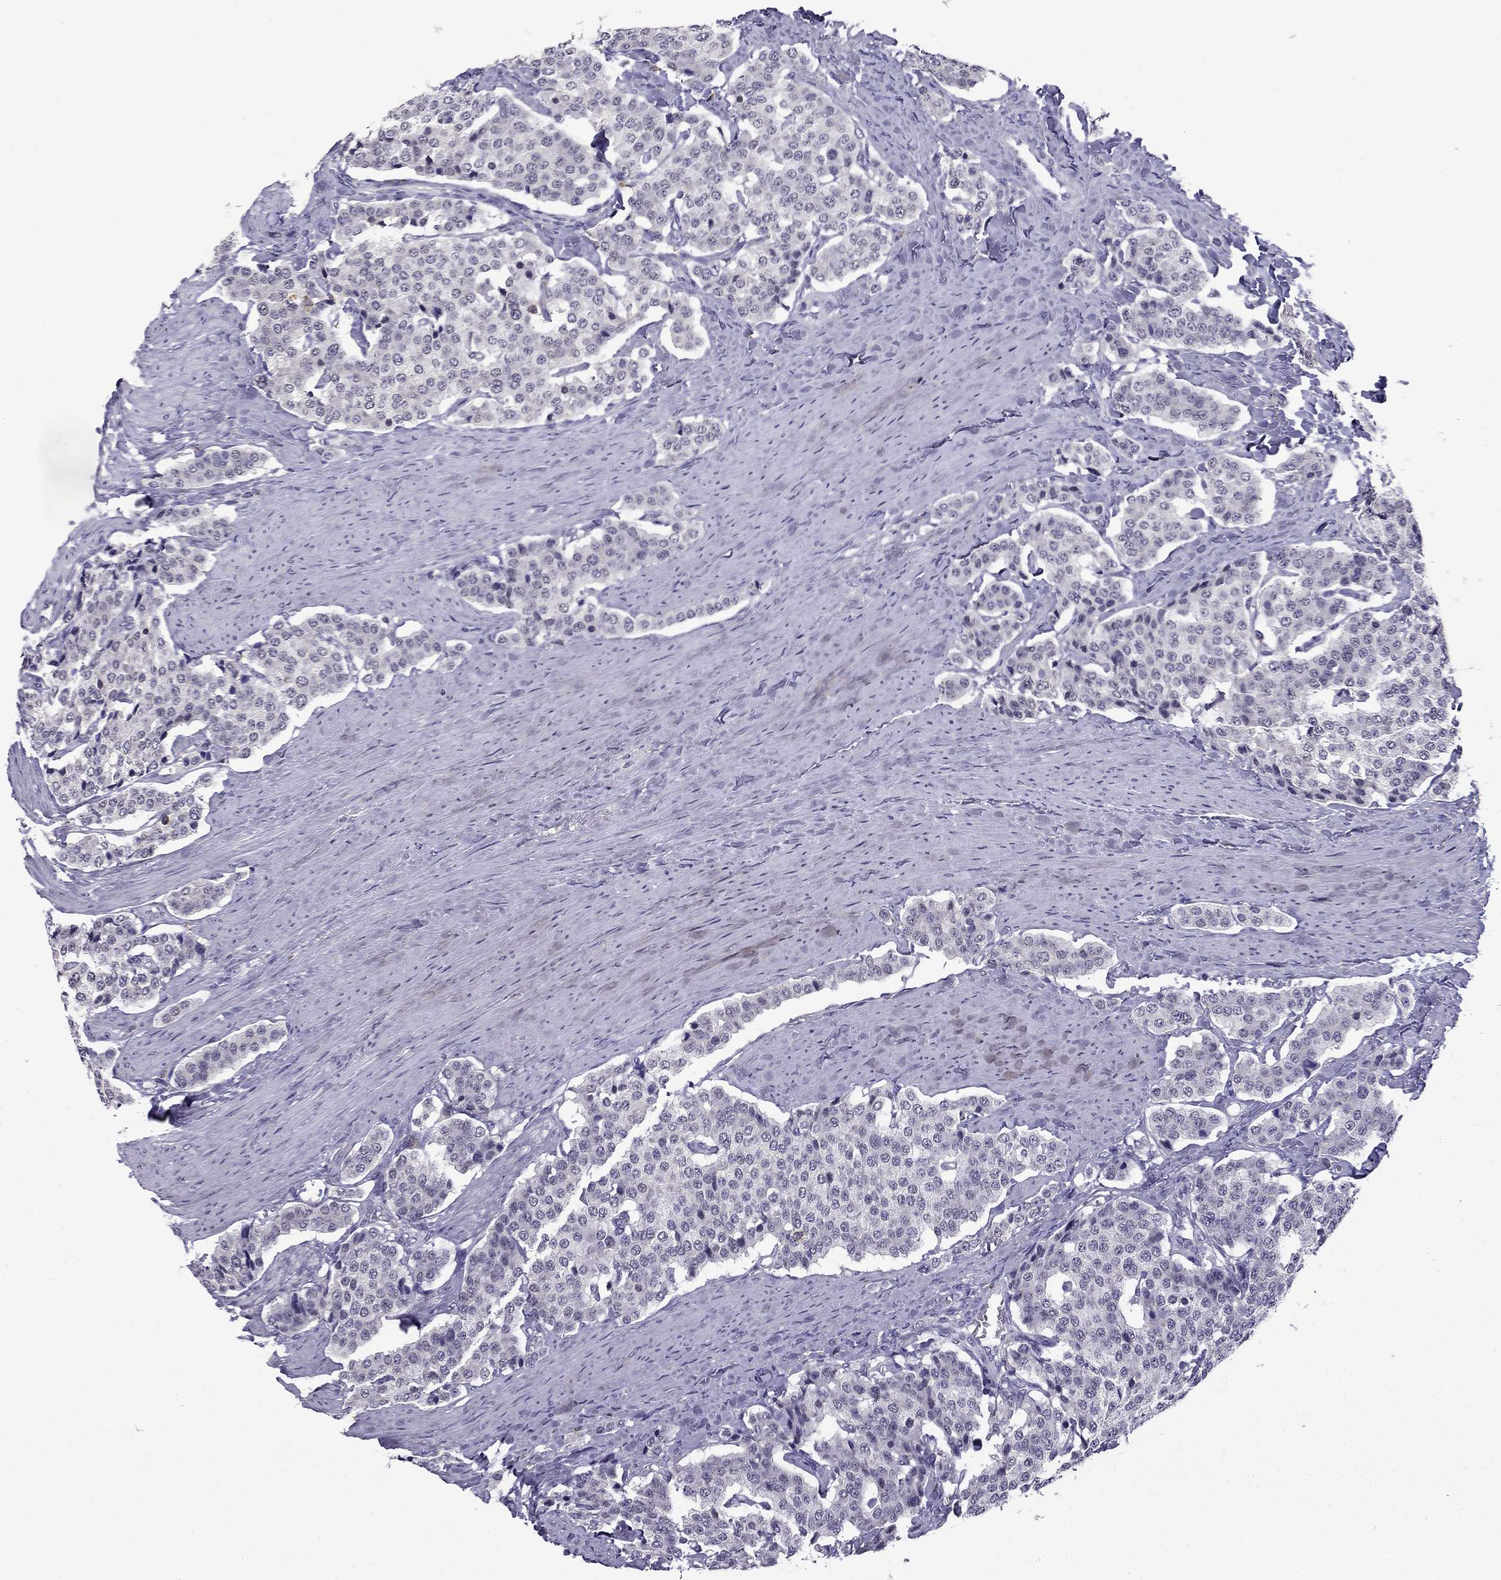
{"staining": {"intensity": "negative", "quantity": "none", "location": "none"}, "tissue": "carcinoid", "cell_type": "Tumor cells", "image_type": "cancer", "snomed": [{"axis": "morphology", "description": "Carcinoid, malignant, NOS"}, {"axis": "topography", "description": "Small intestine"}], "caption": "This is an IHC histopathology image of carcinoid. There is no positivity in tumor cells.", "gene": "CCK", "patient": {"sex": "female", "age": 58}}